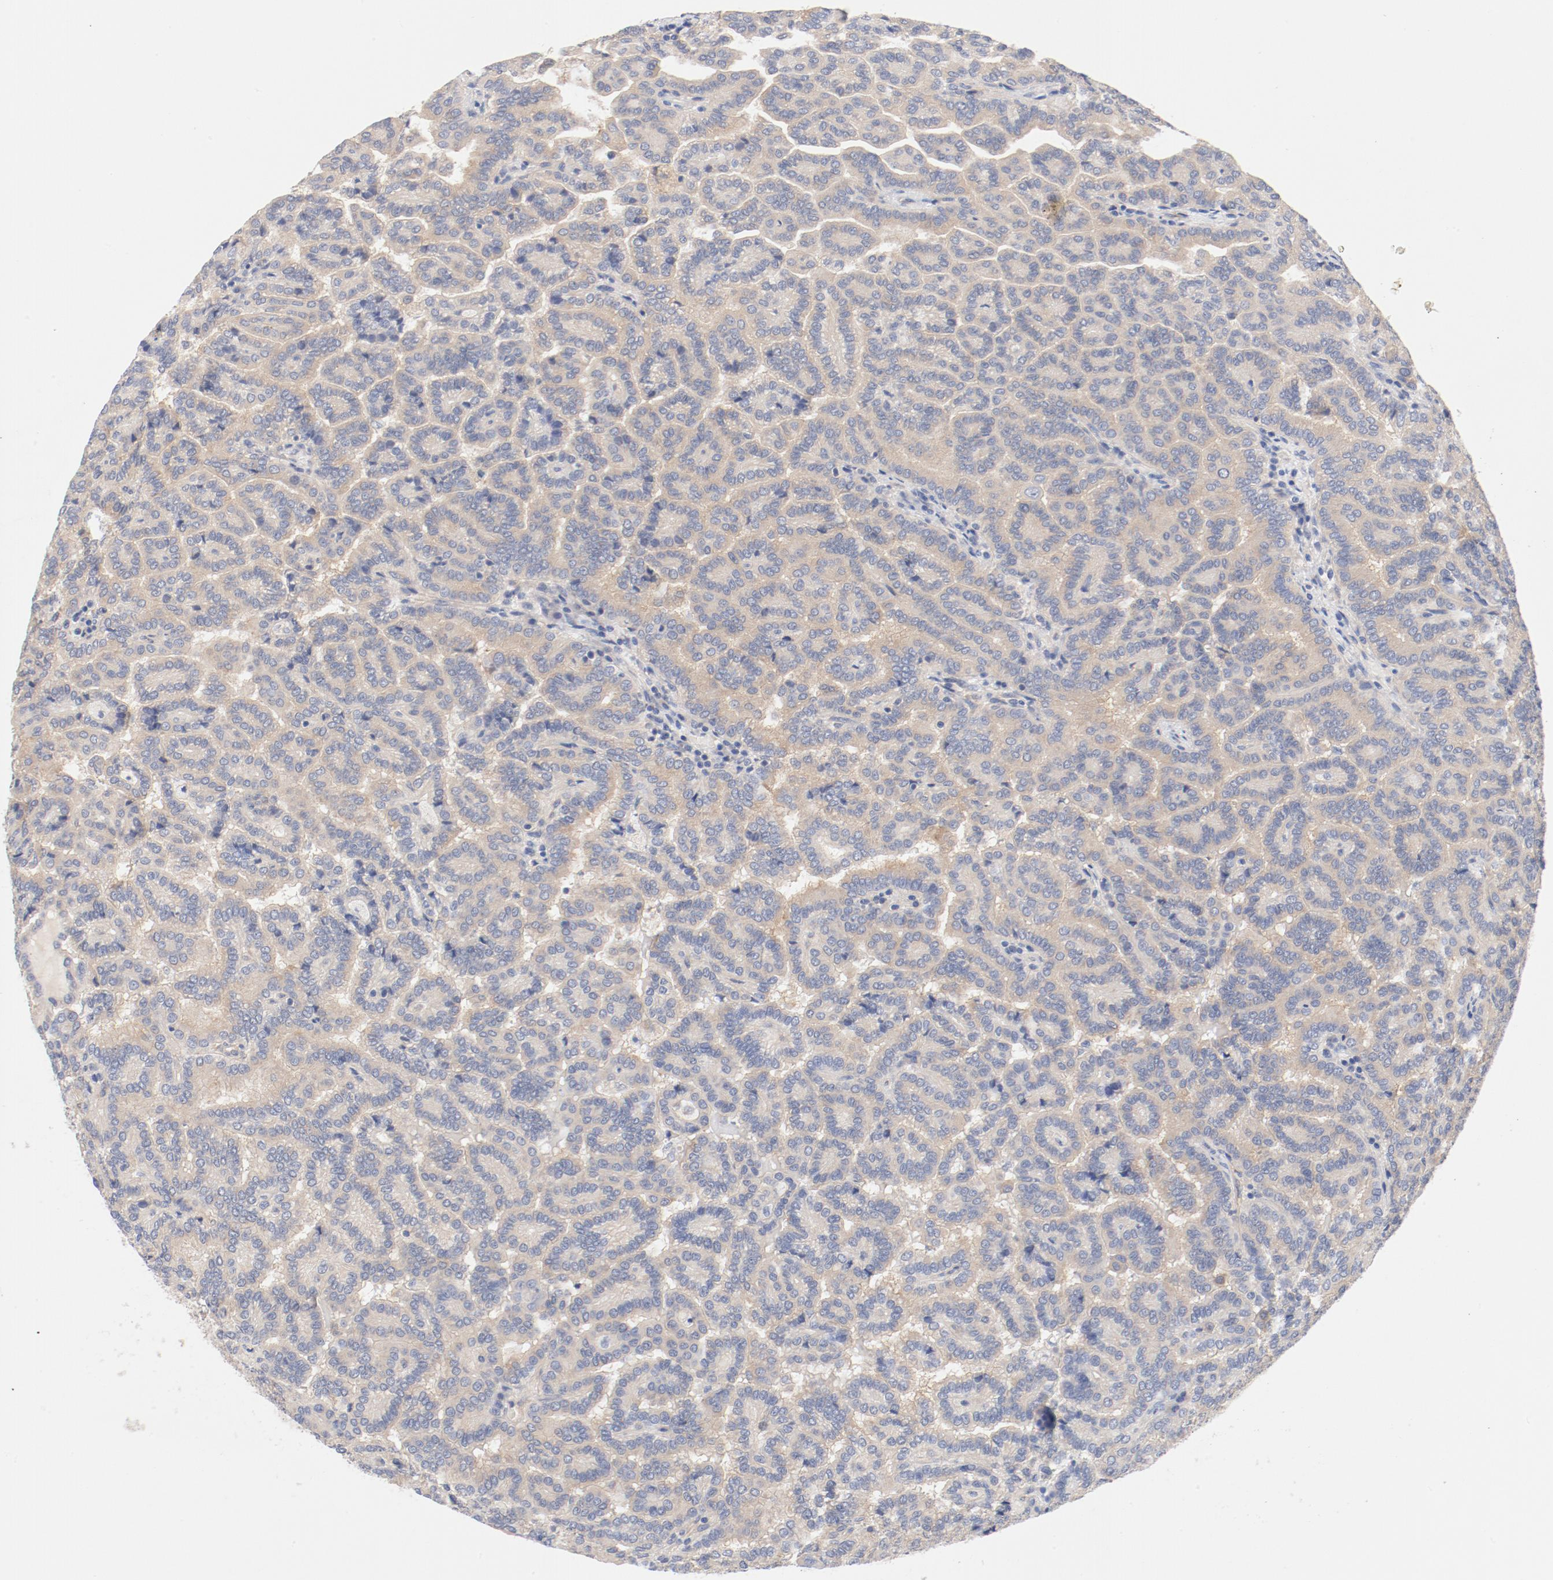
{"staining": {"intensity": "weak", "quantity": "25%-75%", "location": "cytoplasmic/membranous"}, "tissue": "renal cancer", "cell_type": "Tumor cells", "image_type": "cancer", "snomed": [{"axis": "morphology", "description": "Adenocarcinoma, NOS"}, {"axis": "topography", "description": "Kidney"}], "caption": "Weak cytoplasmic/membranous protein staining is seen in about 25%-75% of tumor cells in renal cancer (adenocarcinoma).", "gene": "DYNC1H1", "patient": {"sex": "male", "age": 61}}